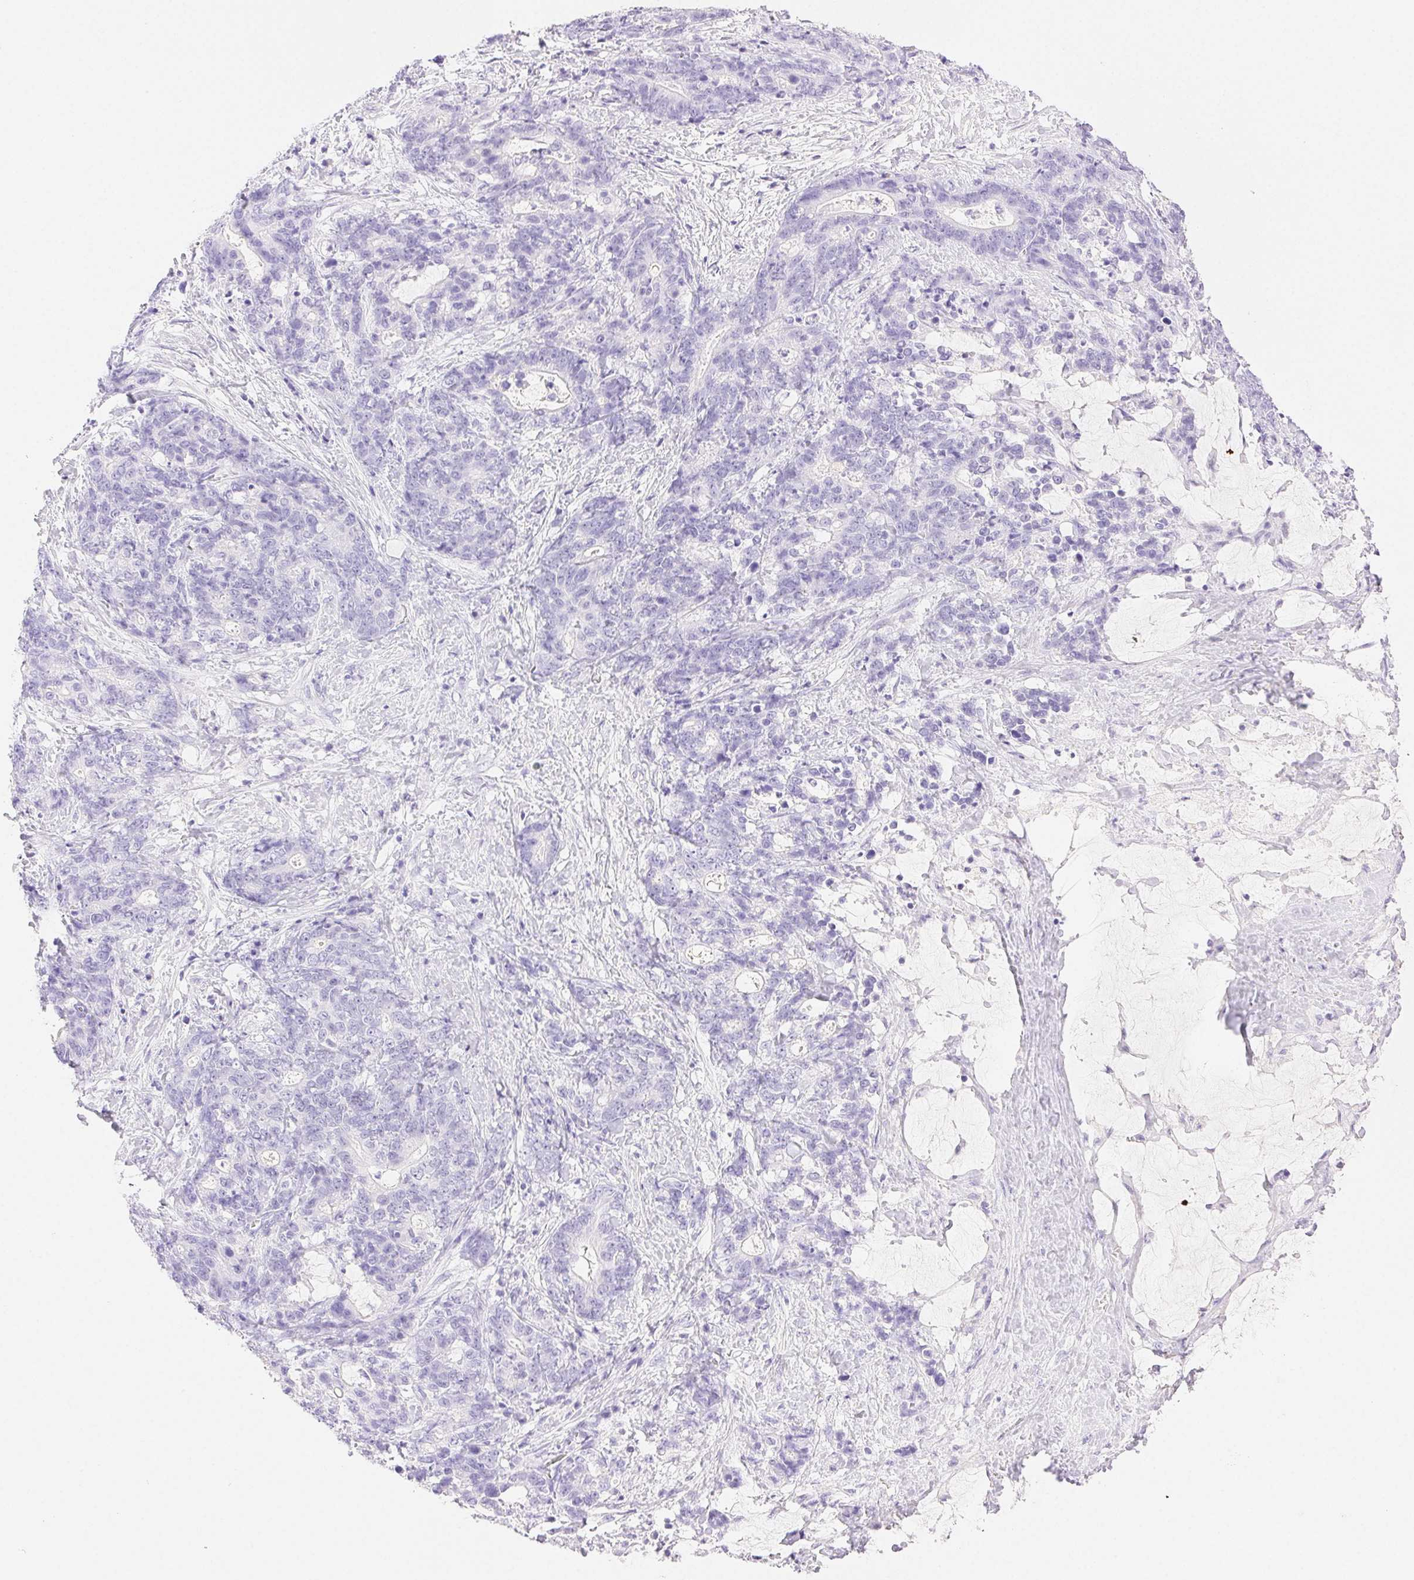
{"staining": {"intensity": "negative", "quantity": "none", "location": "none"}, "tissue": "stomach cancer", "cell_type": "Tumor cells", "image_type": "cancer", "snomed": [{"axis": "morphology", "description": "Normal tissue, NOS"}, {"axis": "morphology", "description": "Adenocarcinoma, NOS"}, {"axis": "topography", "description": "Stomach"}], "caption": "This is an immunohistochemistry histopathology image of adenocarcinoma (stomach). There is no staining in tumor cells.", "gene": "SPACA4", "patient": {"sex": "female", "age": 64}}